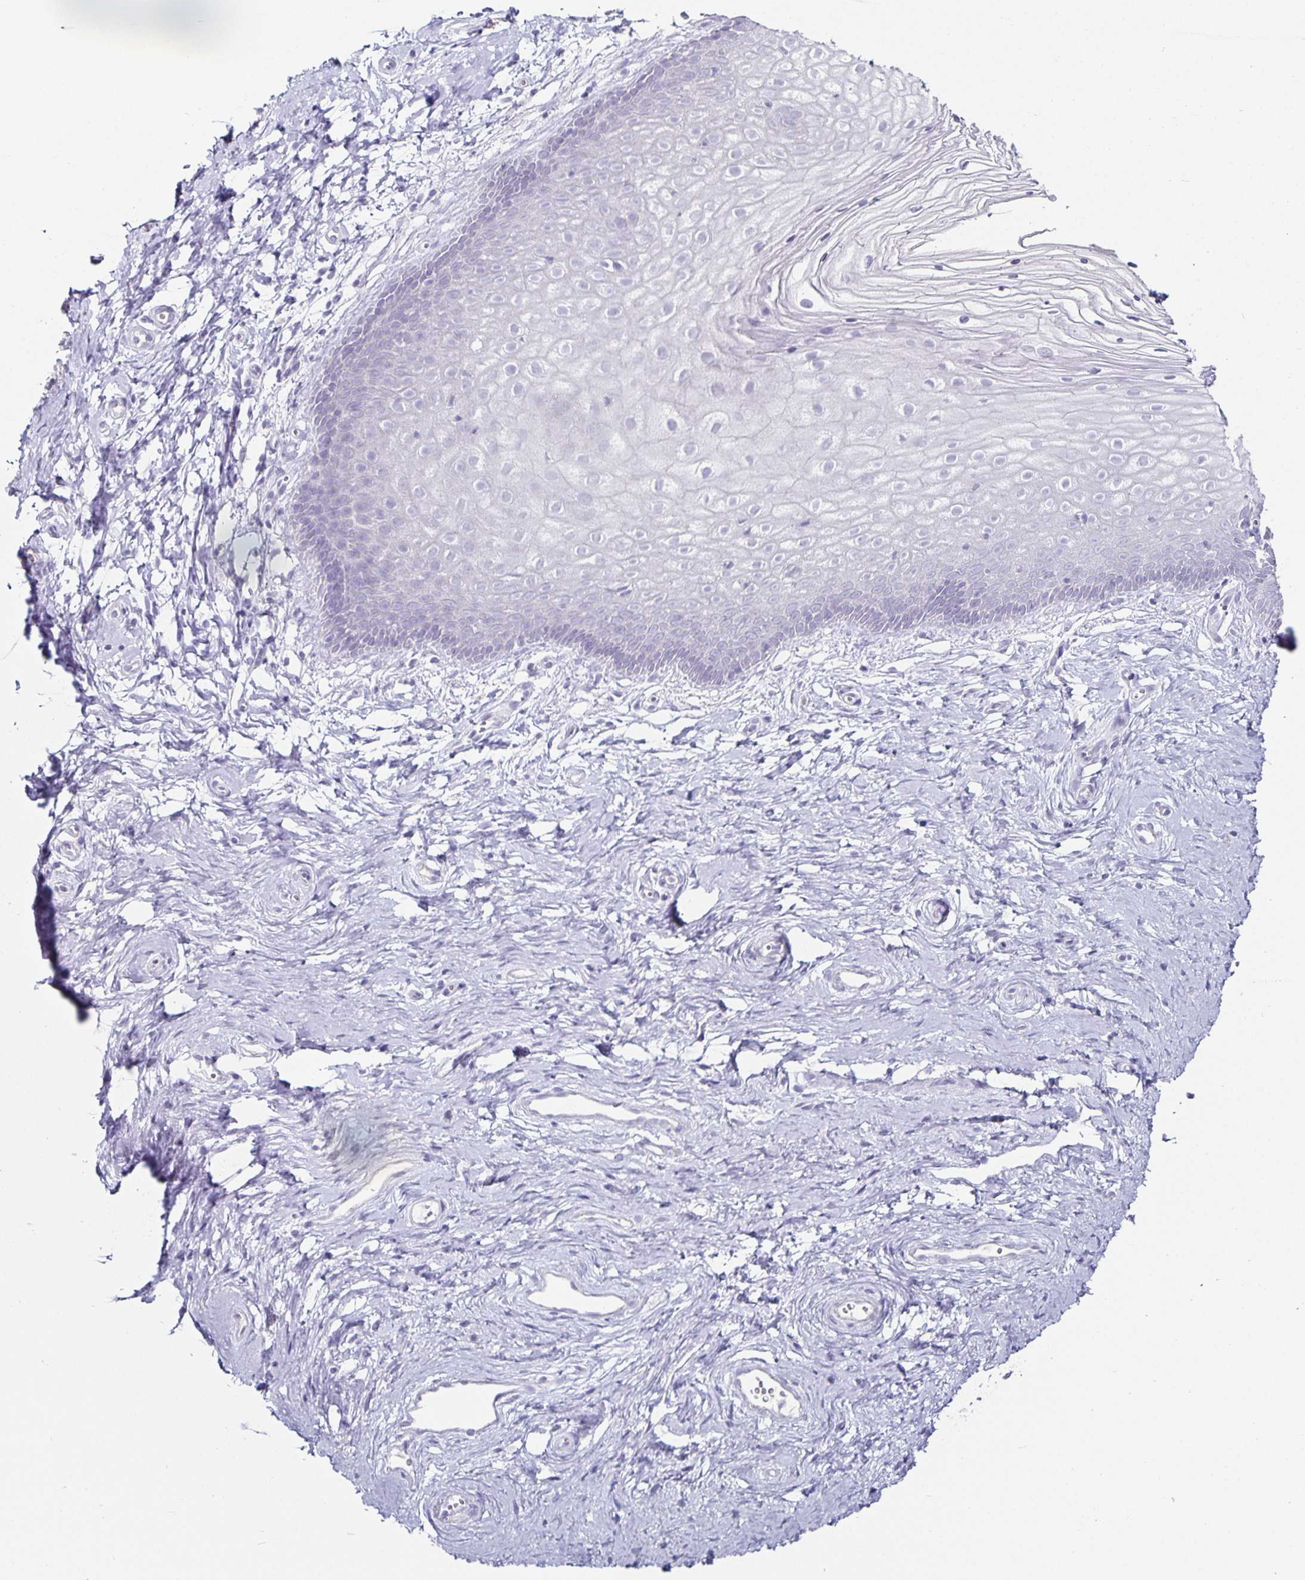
{"staining": {"intensity": "negative", "quantity": "none", "location": "none"}, "tissue": "vagina", "cell_type": "Squamous epithelial cells", "image_type": "normal", "snomed": [{"axis": "morphology", "description": "Normal tissue, NOS"}, {"axis": "topography", "description": "Vagina"}], "caption": "DAB immunohistochemical staining of benign human vagina exhibits no significant staining in squamous epithelial cells. (Stains: DAB (3,3'-diaminobenzidine) immunohistochemistry with hematoxylin counter stain, Microscopy: brightfield microscopy at high magnification).", "gene": "CHGA", "patient": {"sex": "female", "age": 38}}